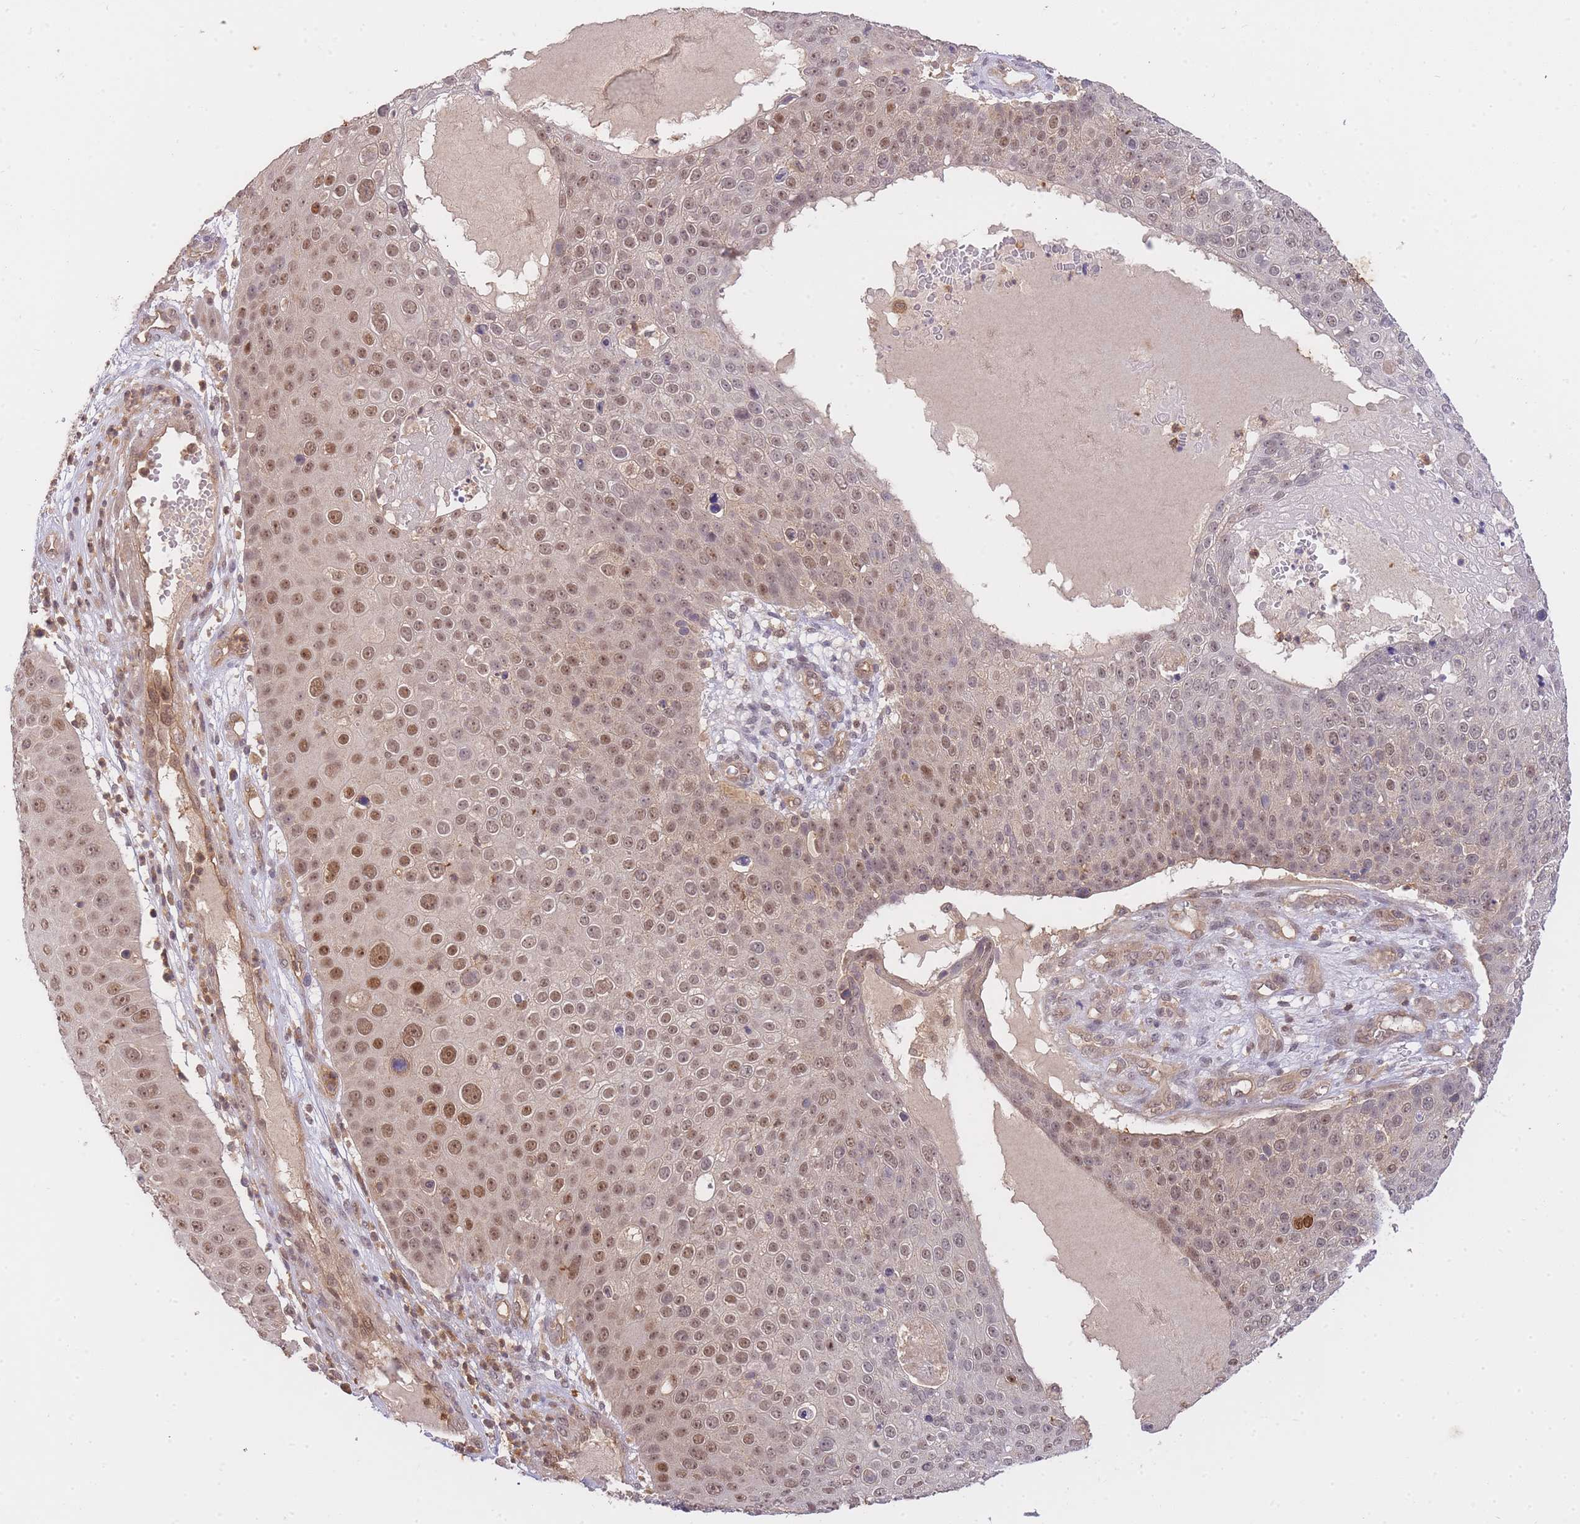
{"staining": {"intensity": "moderate", "quantity": ">75%", "location": "nuclear"}, "tissue": "skin cancer", "cell_type": "Tumor cells", "image_type": "cancer", "snomed": [{"axis": "morphology", "description": "Squamous cell carcinoma, NOS"}, {"axis": "topography", "description": "Skin"}], "caption": "Immunohistochemistry histopathology image of neoplastic tissue: human skin cancer stained using IHC reveals medium levels of moderate protein expression localized specifically in the nuclear of tumor cells, appearing as a nuclear brown color.", "gene": "ST8SIA4", "patient": {"sex": "male", "age": 71}}